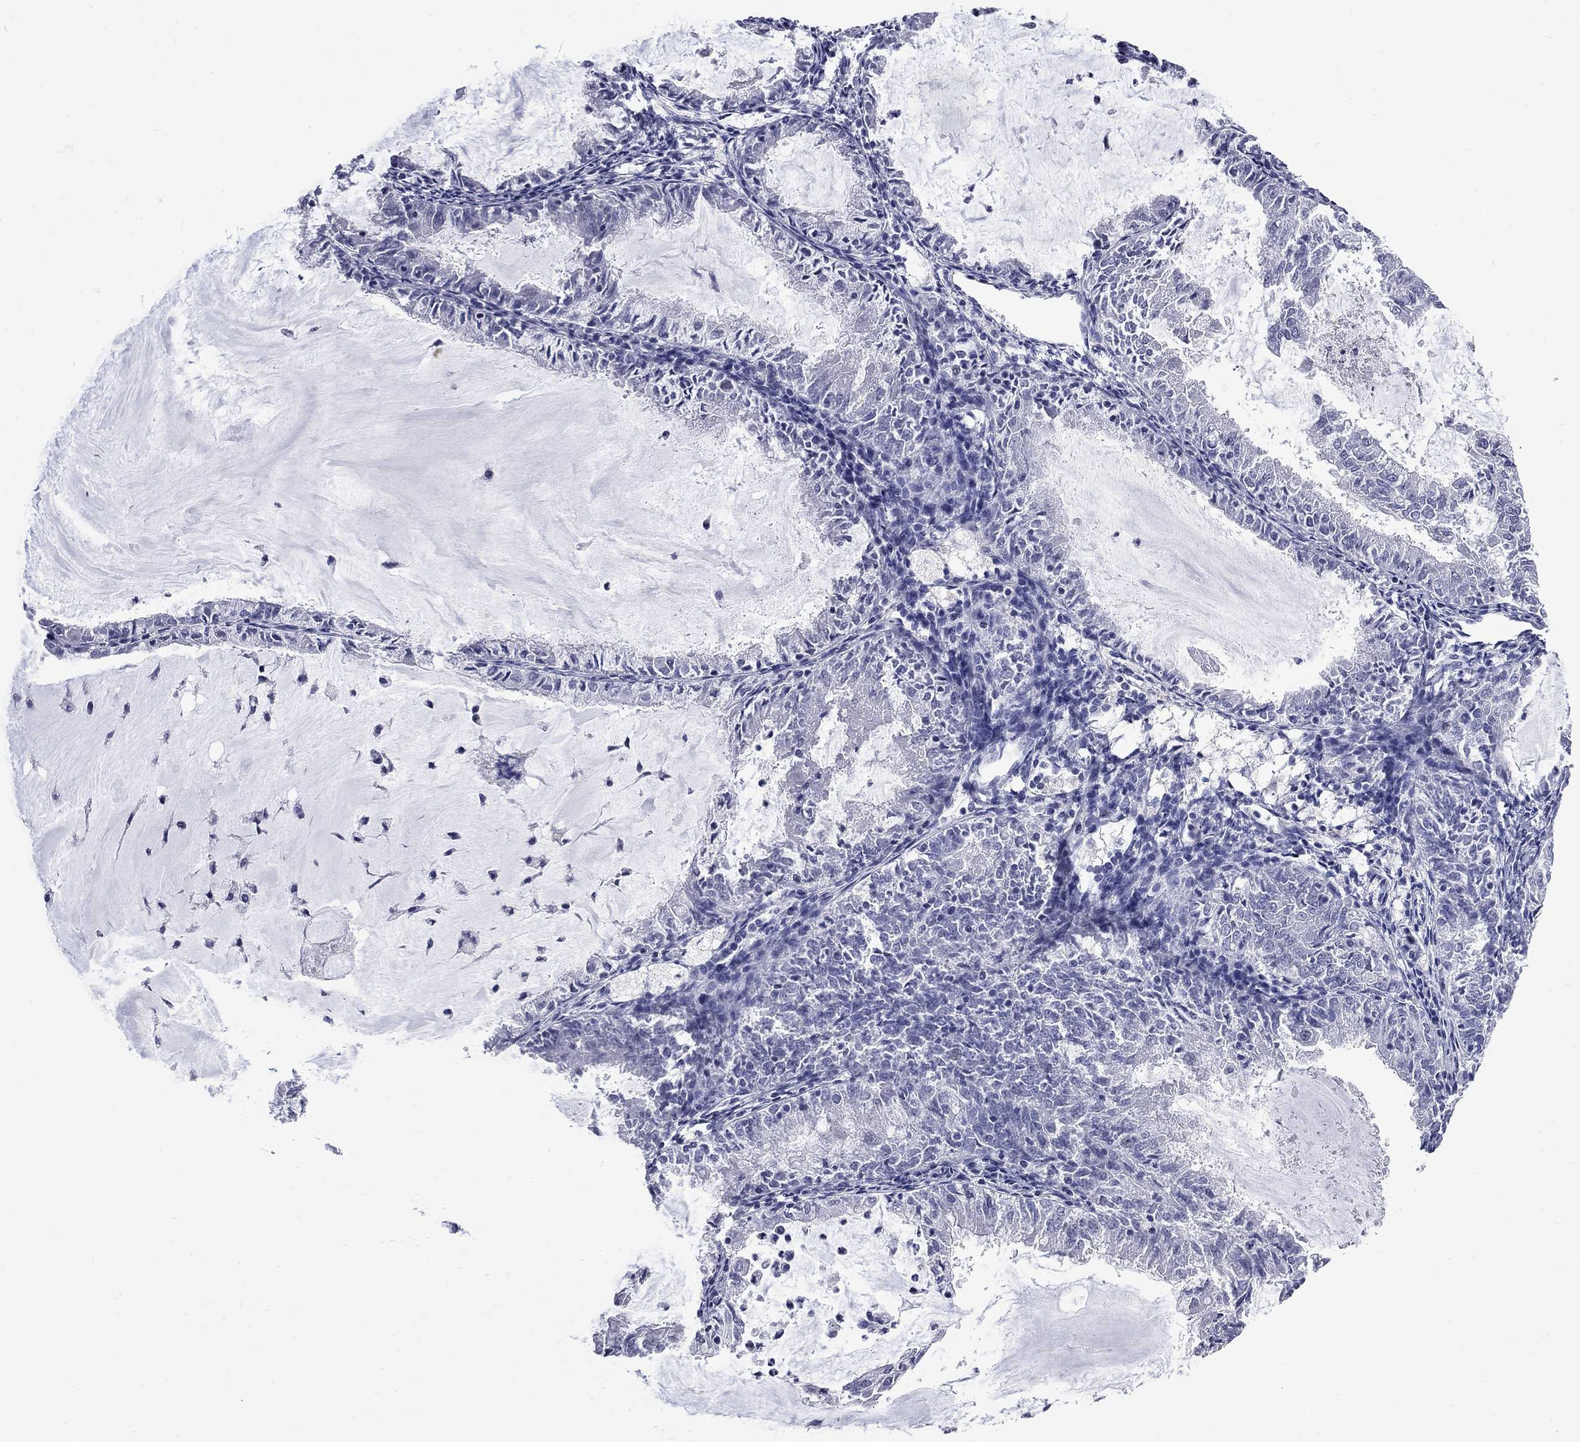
{"staining": {"intensity": "negative", "quantity": "none", "location": "none"}, "tissue": "endometrial cancer", "cell_type": "Tumor cells", "image_type": "cancer", "snomed": [{"axis": "morphology", "description": "Adenocarcinoma, NOS"}, {"axis": "topography", "description": "Endometrium"}], "caption": "The micrograph demonstrates no staining of tumor cells in endometrial cancer (adenocarcinoma). Nuclei are stained in blue.", "gene": "ZNF154", "patient": {"sex": "female", "age": 57}}